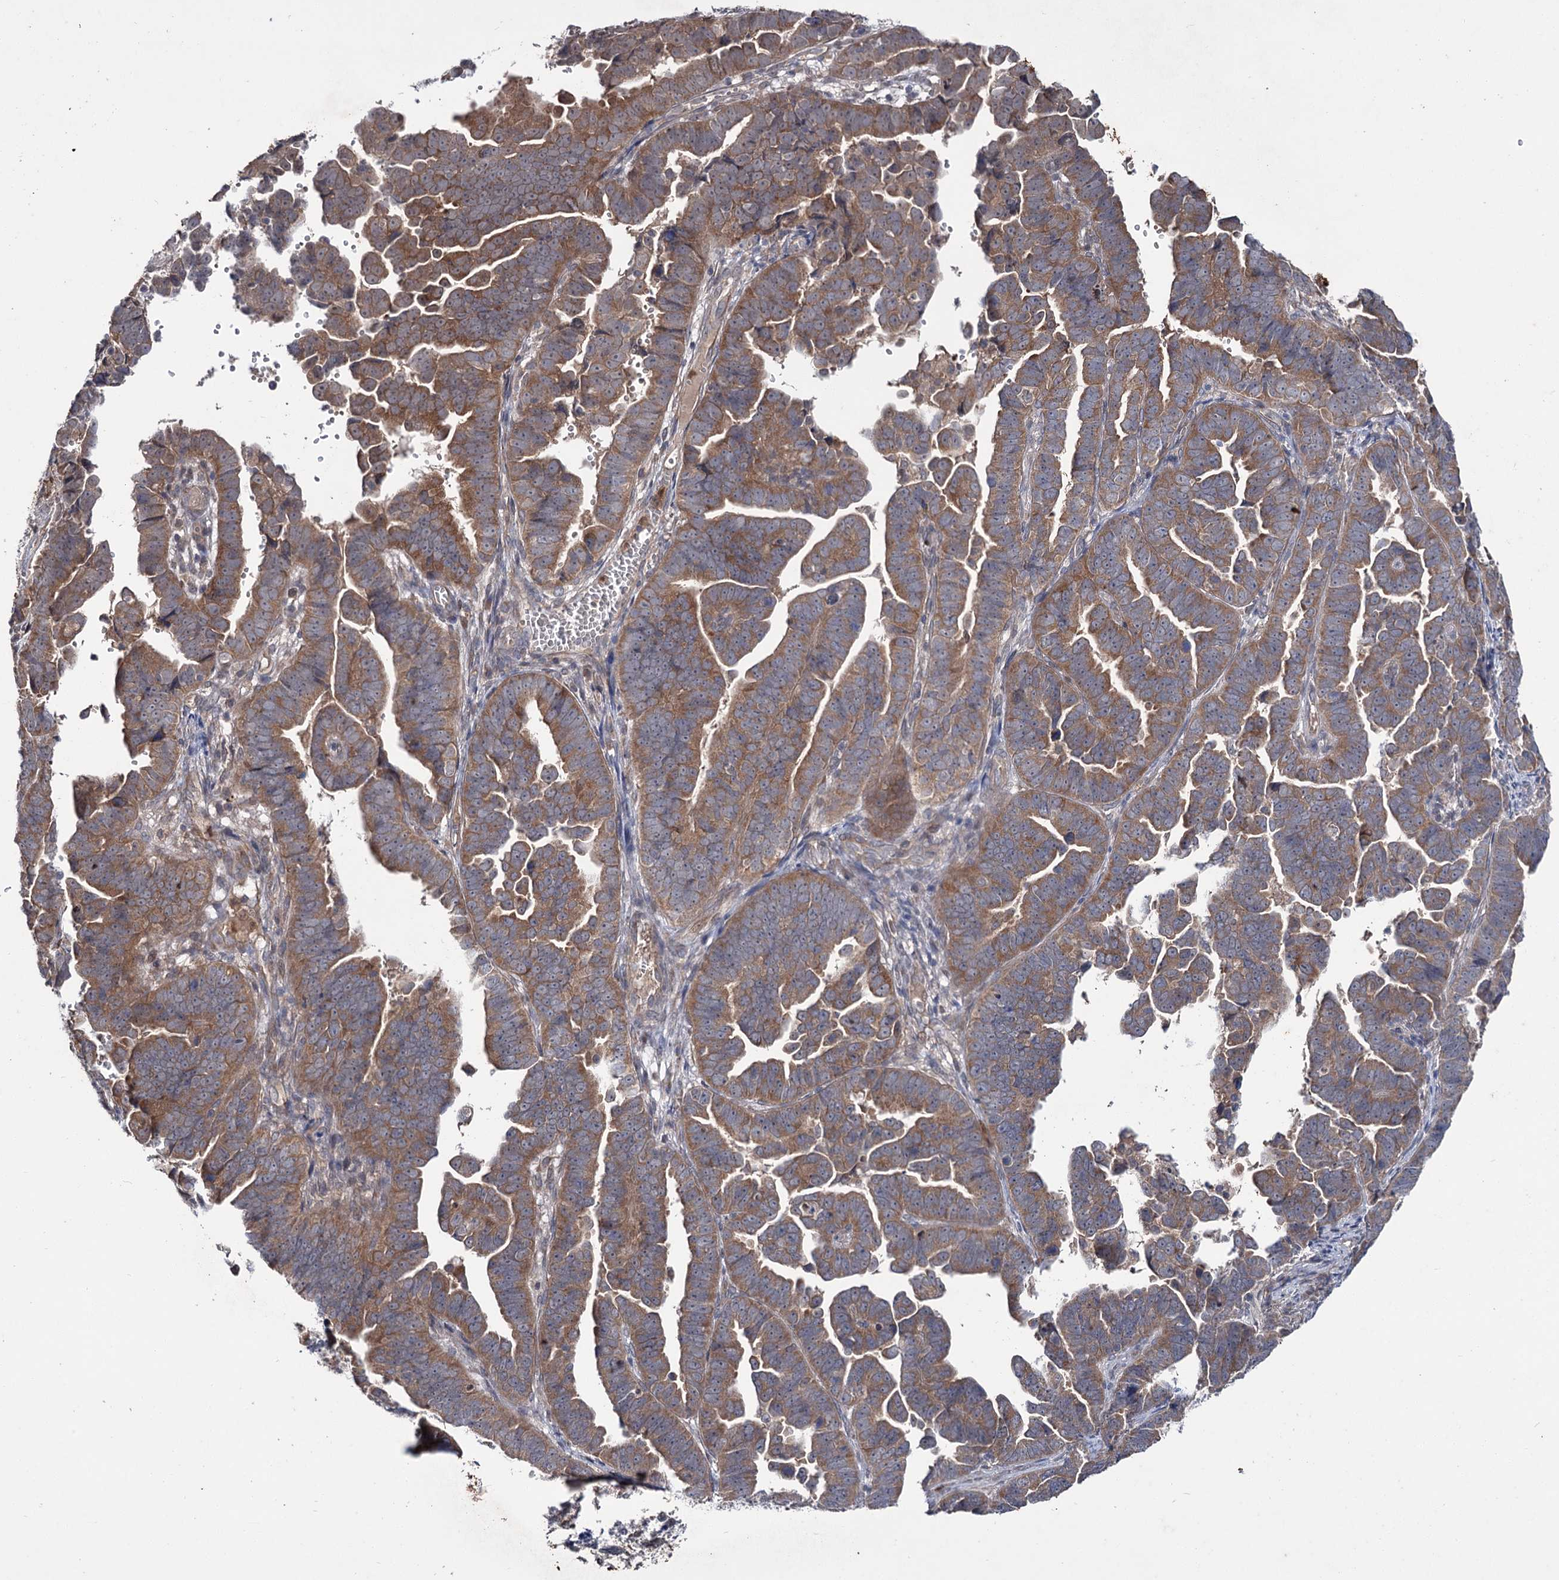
{"staining": {"intensity": "moderate", "quantity": ">75%", "location": "cytoplasmic/membranous"}, "tissue": "endometrial cancer", "cell_type": "Tumor cells", "image_type": "cancer", "snomed": [{"axis": "morphology", "description": "Adenocarcinoma, NOS"}, {"axis": "topography", "description": "Endometrium"}], "caption": "Endometrial cancer stained with immunohistochemistry demonstrates moderate cytoplasmic/membranous staining in approximately >75% of tumor cells.", "gene": "PTPN3", "patient": {"sex": "female", "age": 75}}